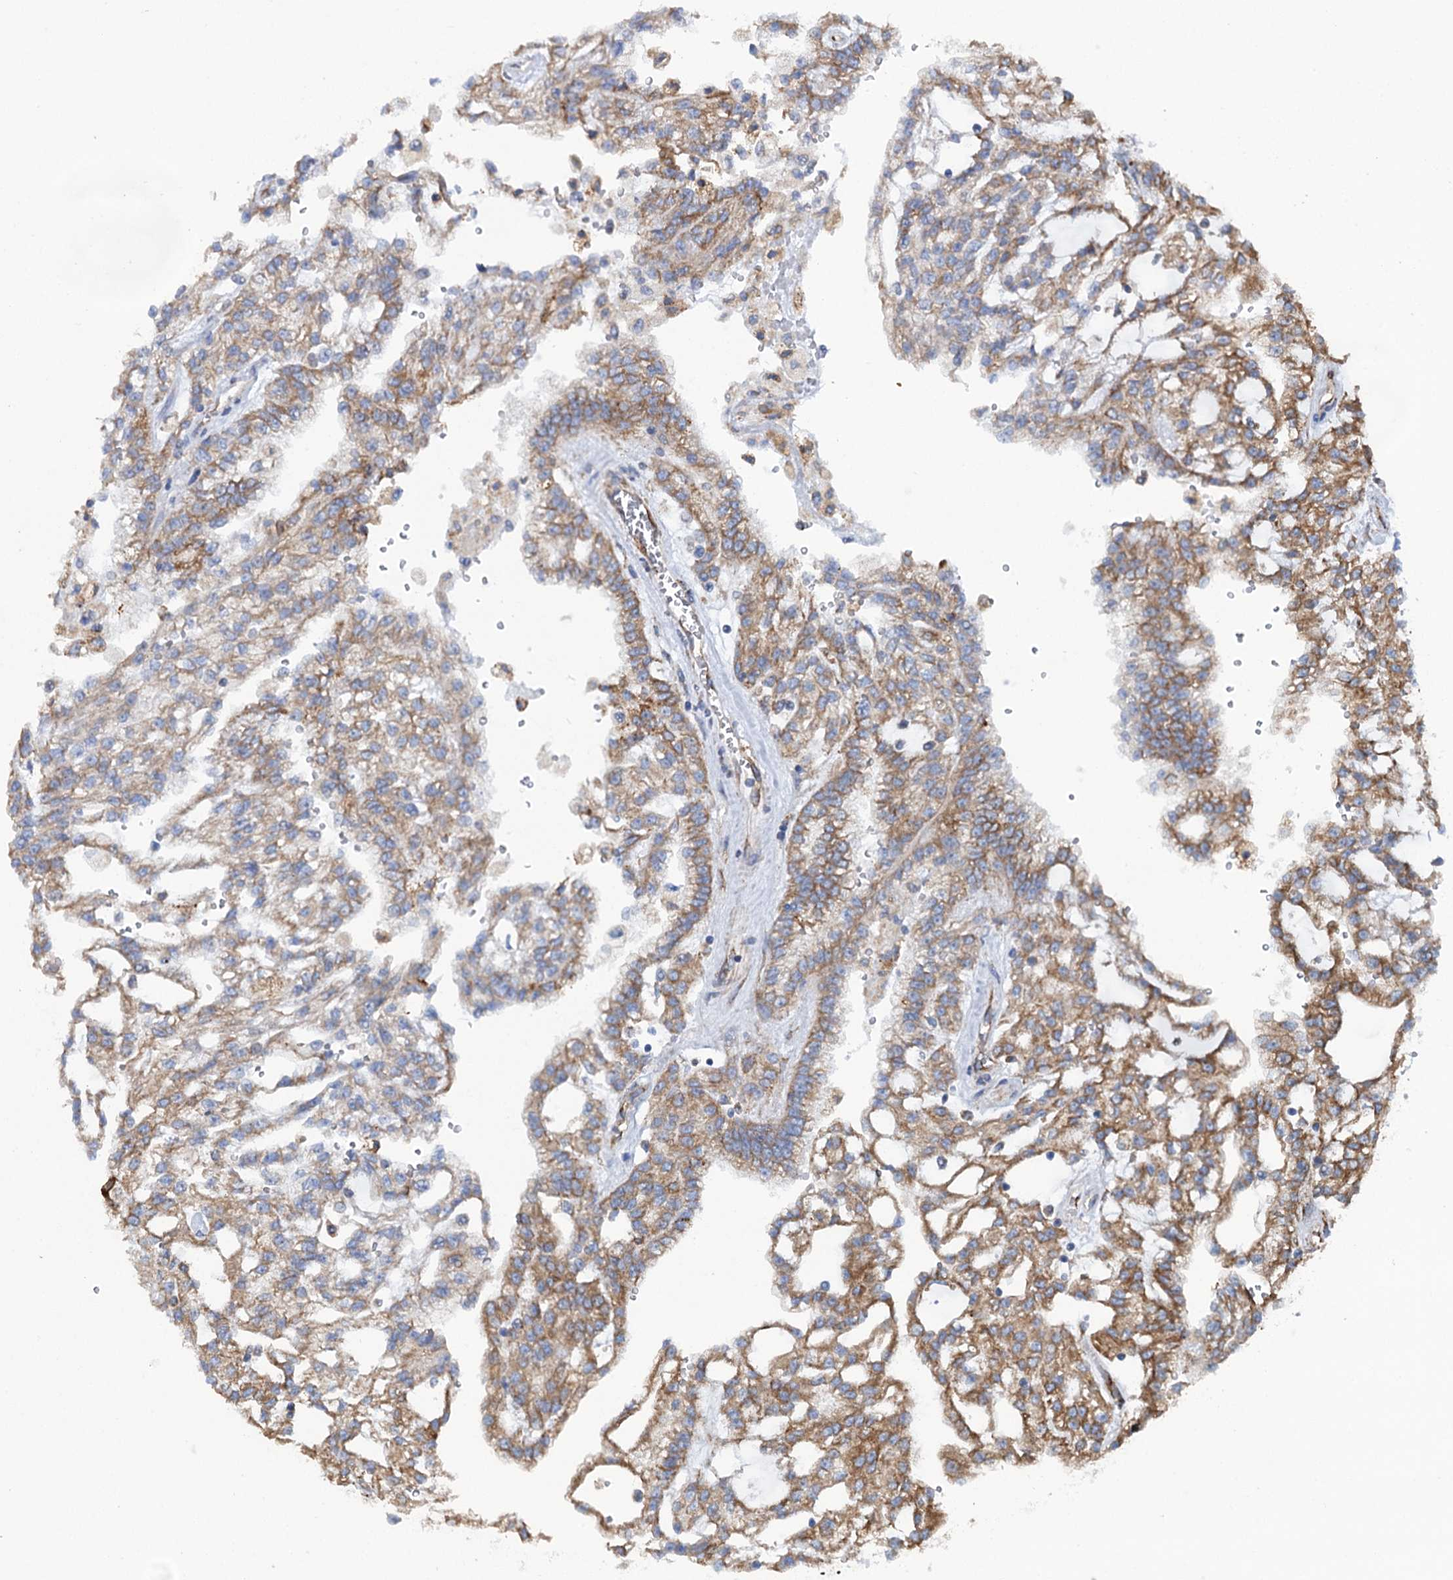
{"staining": {"intensity": "moderate", "quantity": ">75%", "location": "cytoplasmic/membranous"}, "tissue": "renal cancer", "cell_type": "Tumor cells", "image_type": "cancer", "snomed": [{"axis": "morphology", "description": "Adenocarcinoma, NOS"}, {"axis": "topography", "description": "Kidney"}], "caption": "High-power microscopy captured an immunohistochemistry photomicrograph of renal adenocarcinoma, revealing moderate cytoplasmic/membranous positivity in about >75% of tumor cells. Immunohistochemistry stains the protein of interest in brown and the nuclei are stained blue.", "gene": "SHE", "patient": {"sex": "male", "age": 63}}